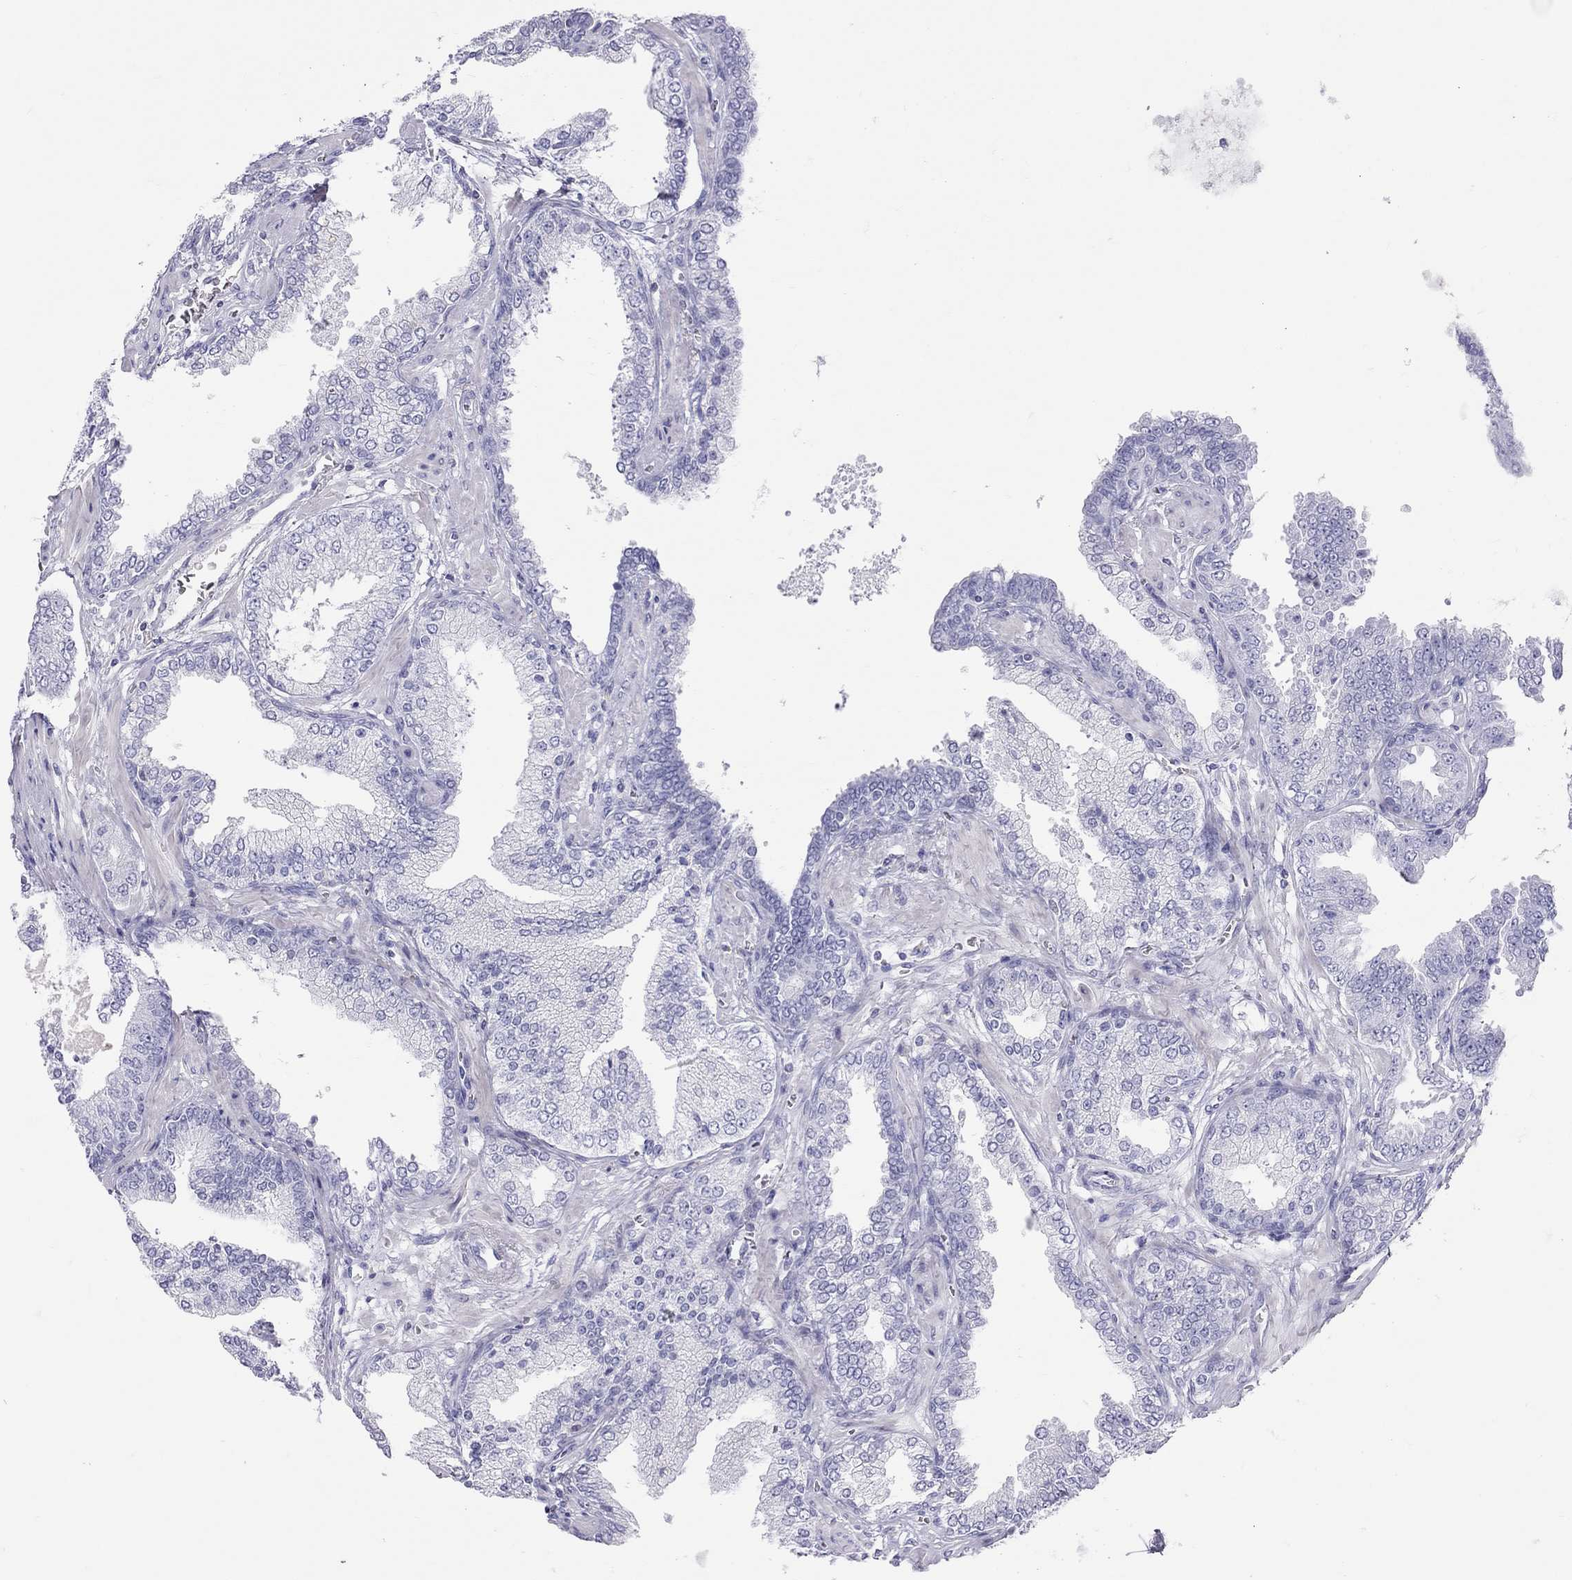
{"staining": {"intensity": "negative", "quantity": "none", "location": "none"}, "tissue": "prostate cancer", "cell_type": "Tumor cells", "image_type": "cancer", "snomed": [{"axis": "morphology", "description": "Adenocarcinoma, NOS"}, {"axis": "topography", "description": "Prostate"}], "caption": "Prostate cancer stained for a protein using IHC shows no staining tumor cells.", "gene": "STAG3", "patient": {"sex": "male", "age": 64}}